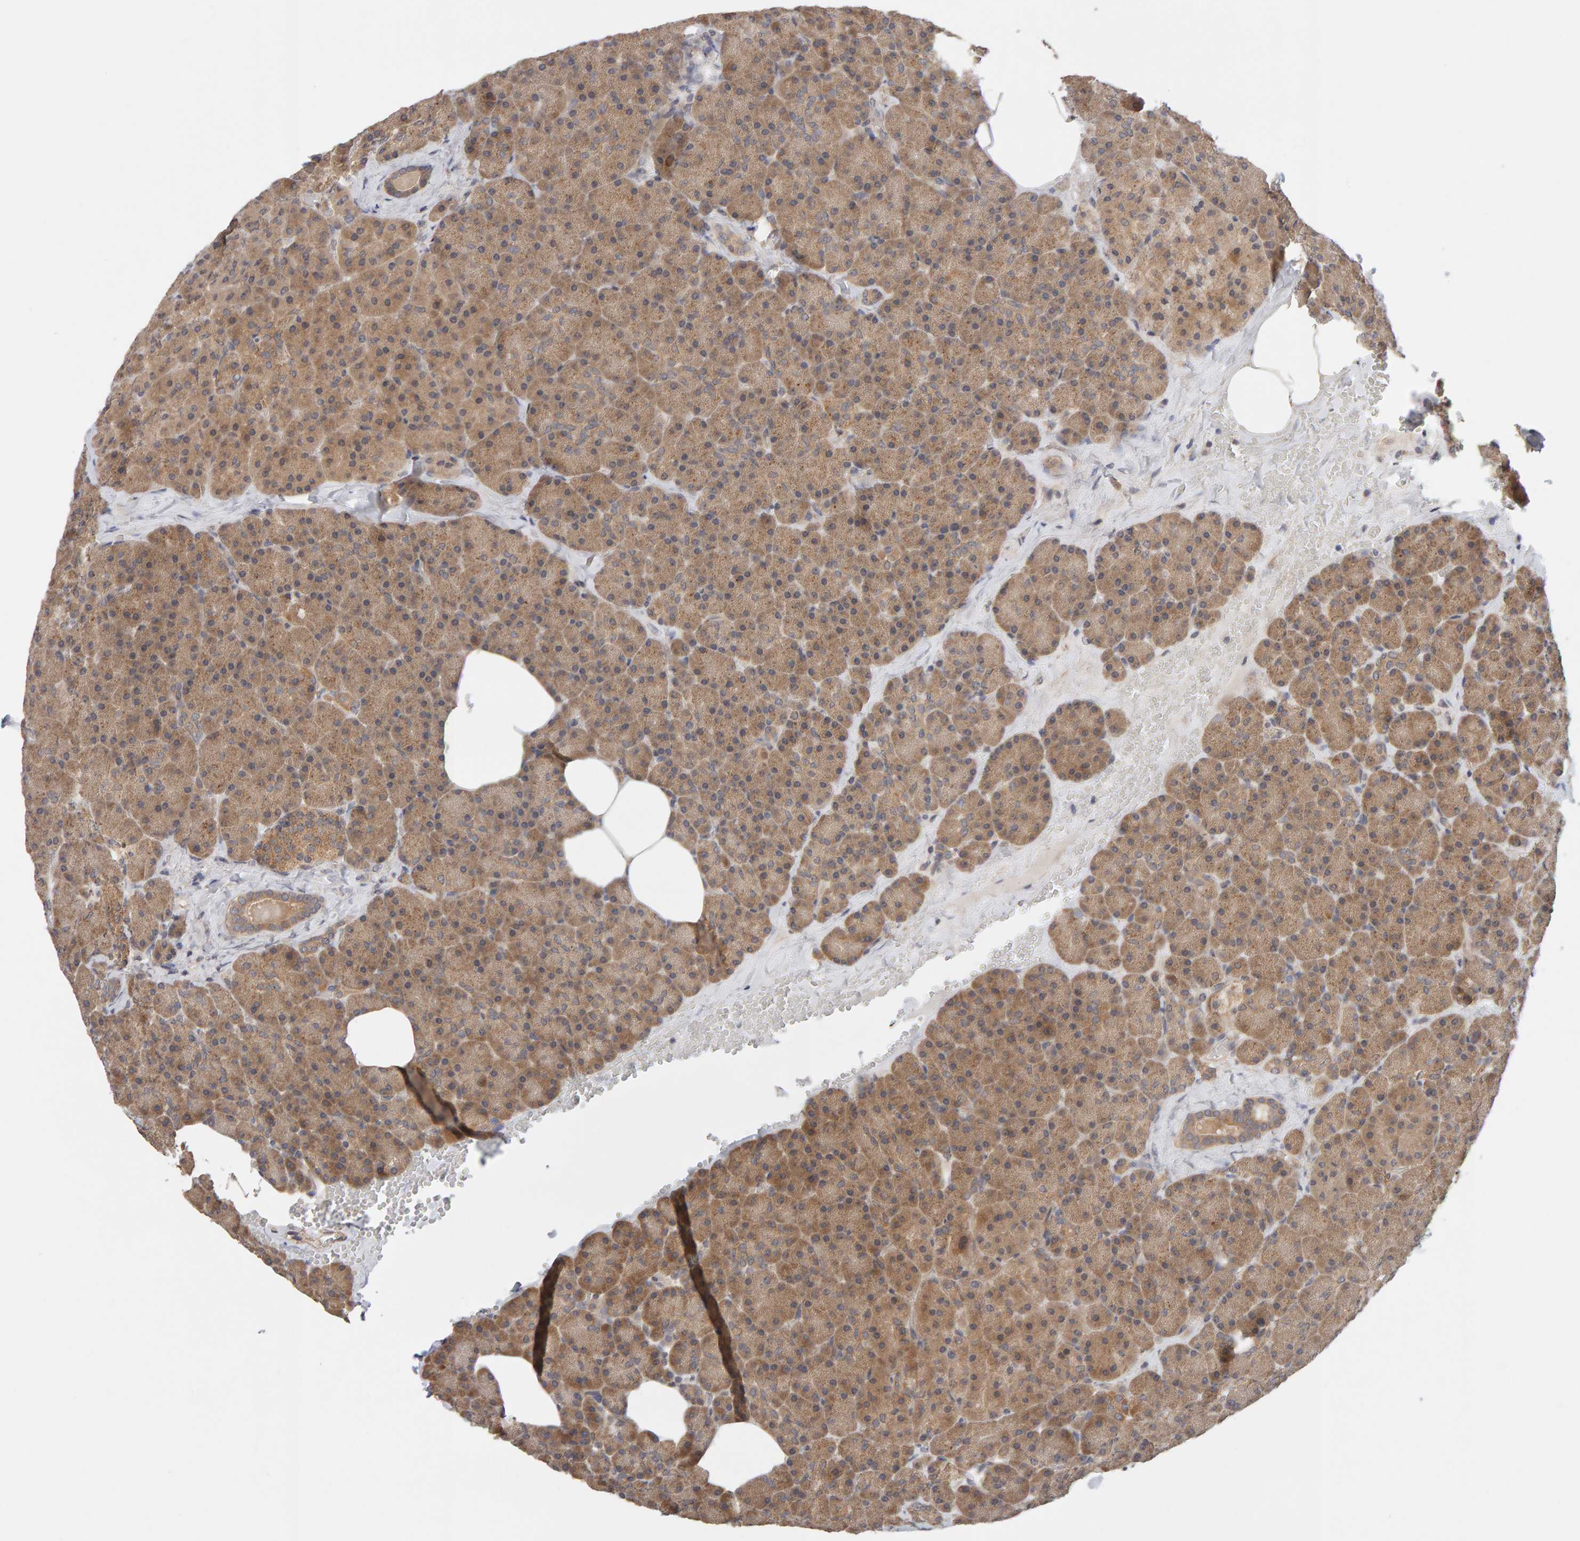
{"staining": {"intensity": "moderate", "quantity": ">75%", "location": "cytoplasmic/membranous"}, "tissue": "pancreas", "cell_type": "Exocrine glandular cells", "image_type": "normal", "snomed": [{"axis": "morphology", "description": "Normal tissue, NOS"}, {"axis": "morphology", "description": "Carcinoid, malignant, NOS"}, {"axis": "topography", "description": "Pancreas"}], "caption": "IHC of unremarkable pancreas shows medium levels of moderate cytoplasmic/membranous expression in about >75% of exocrine glandular cells.", "gene": "DNAJC7", "patient": {"sex": "female", "age": 35}}